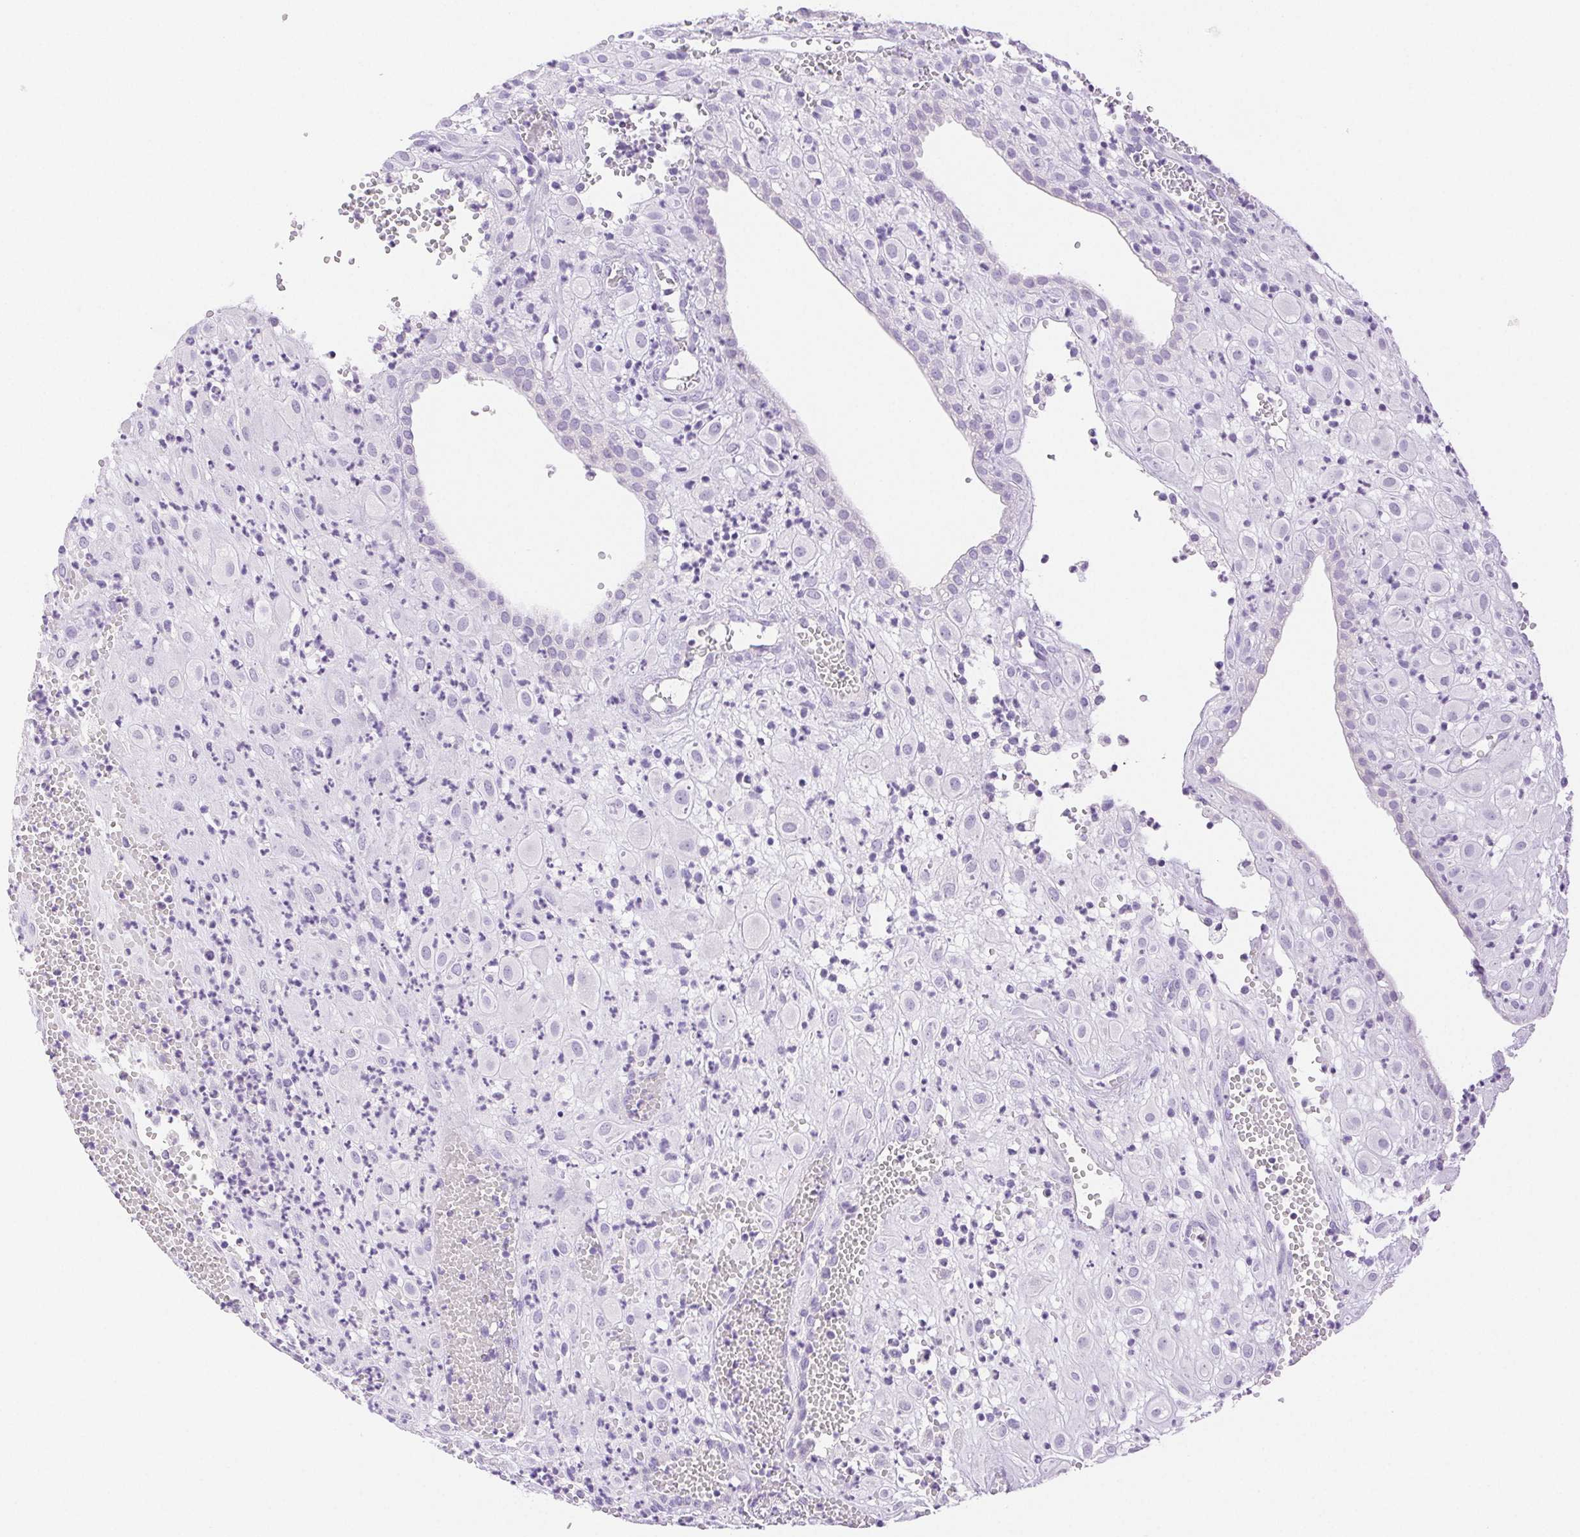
{"staining": {"intensity": "negative", "quantity": "none", "location": "none"}, "tissue": "placenta", "cell_type": "Decidual cells", "image_type": "normal", "snomed": [{"axis": "morphology", "description": "Normal tissue, NOS"}, {"axis": "topography", "description": "Placenta"}], "caption": "Immunohistochemistry (IHC) image of benign placenta: placenta stained with DAB exhibits no significant protein staining in decidual cells. (DAB (3,3'-diaminobenzidine) IHC, high magnification).", "gene": "SPACA4", "patient": {"sex": "female", "age": 24}}